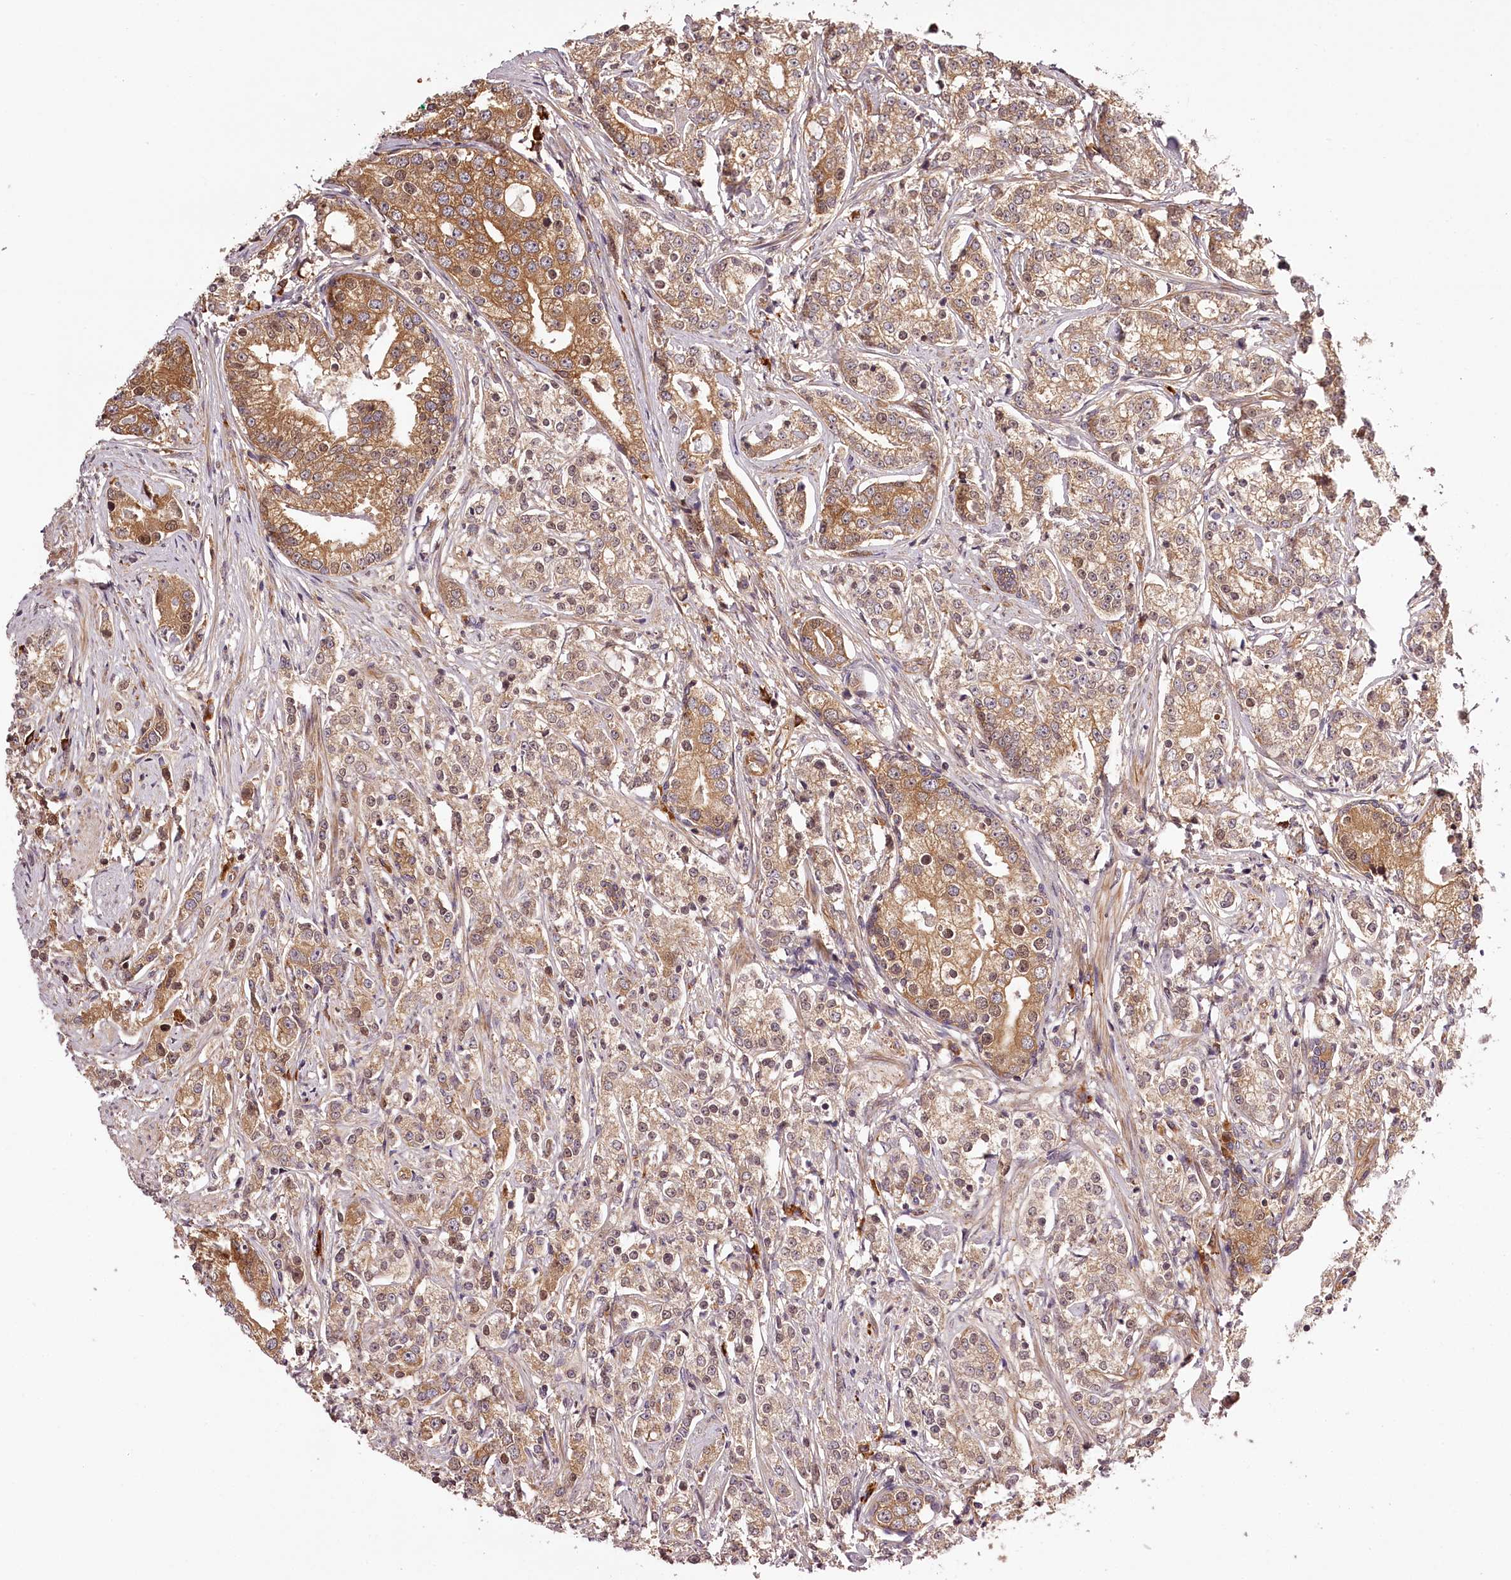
{"staining": {"intensity": "moderate", "quantity": "25%-75%", "location": "cytoplasmic/membranous,nuclear"}, "tissue": "prostate cancer", "cell_type": "Tumor cells", "image_type": "cancer", "snomed": [{"axis": "morphology", "description": "Adenocarcinoma, High grade"}, {"axis": "topography", "description": "Prostate"}], "caption": "This micrograph reveals IHC staining of human prostate cancer (high-grade adenocarcinoma), with medium moderate cytoplasmic/membranous and nuclear positivity in about 25%-75% of tumor cells.", "gene": "TARS1", "patient": {"sex": "male", "age": 69}}